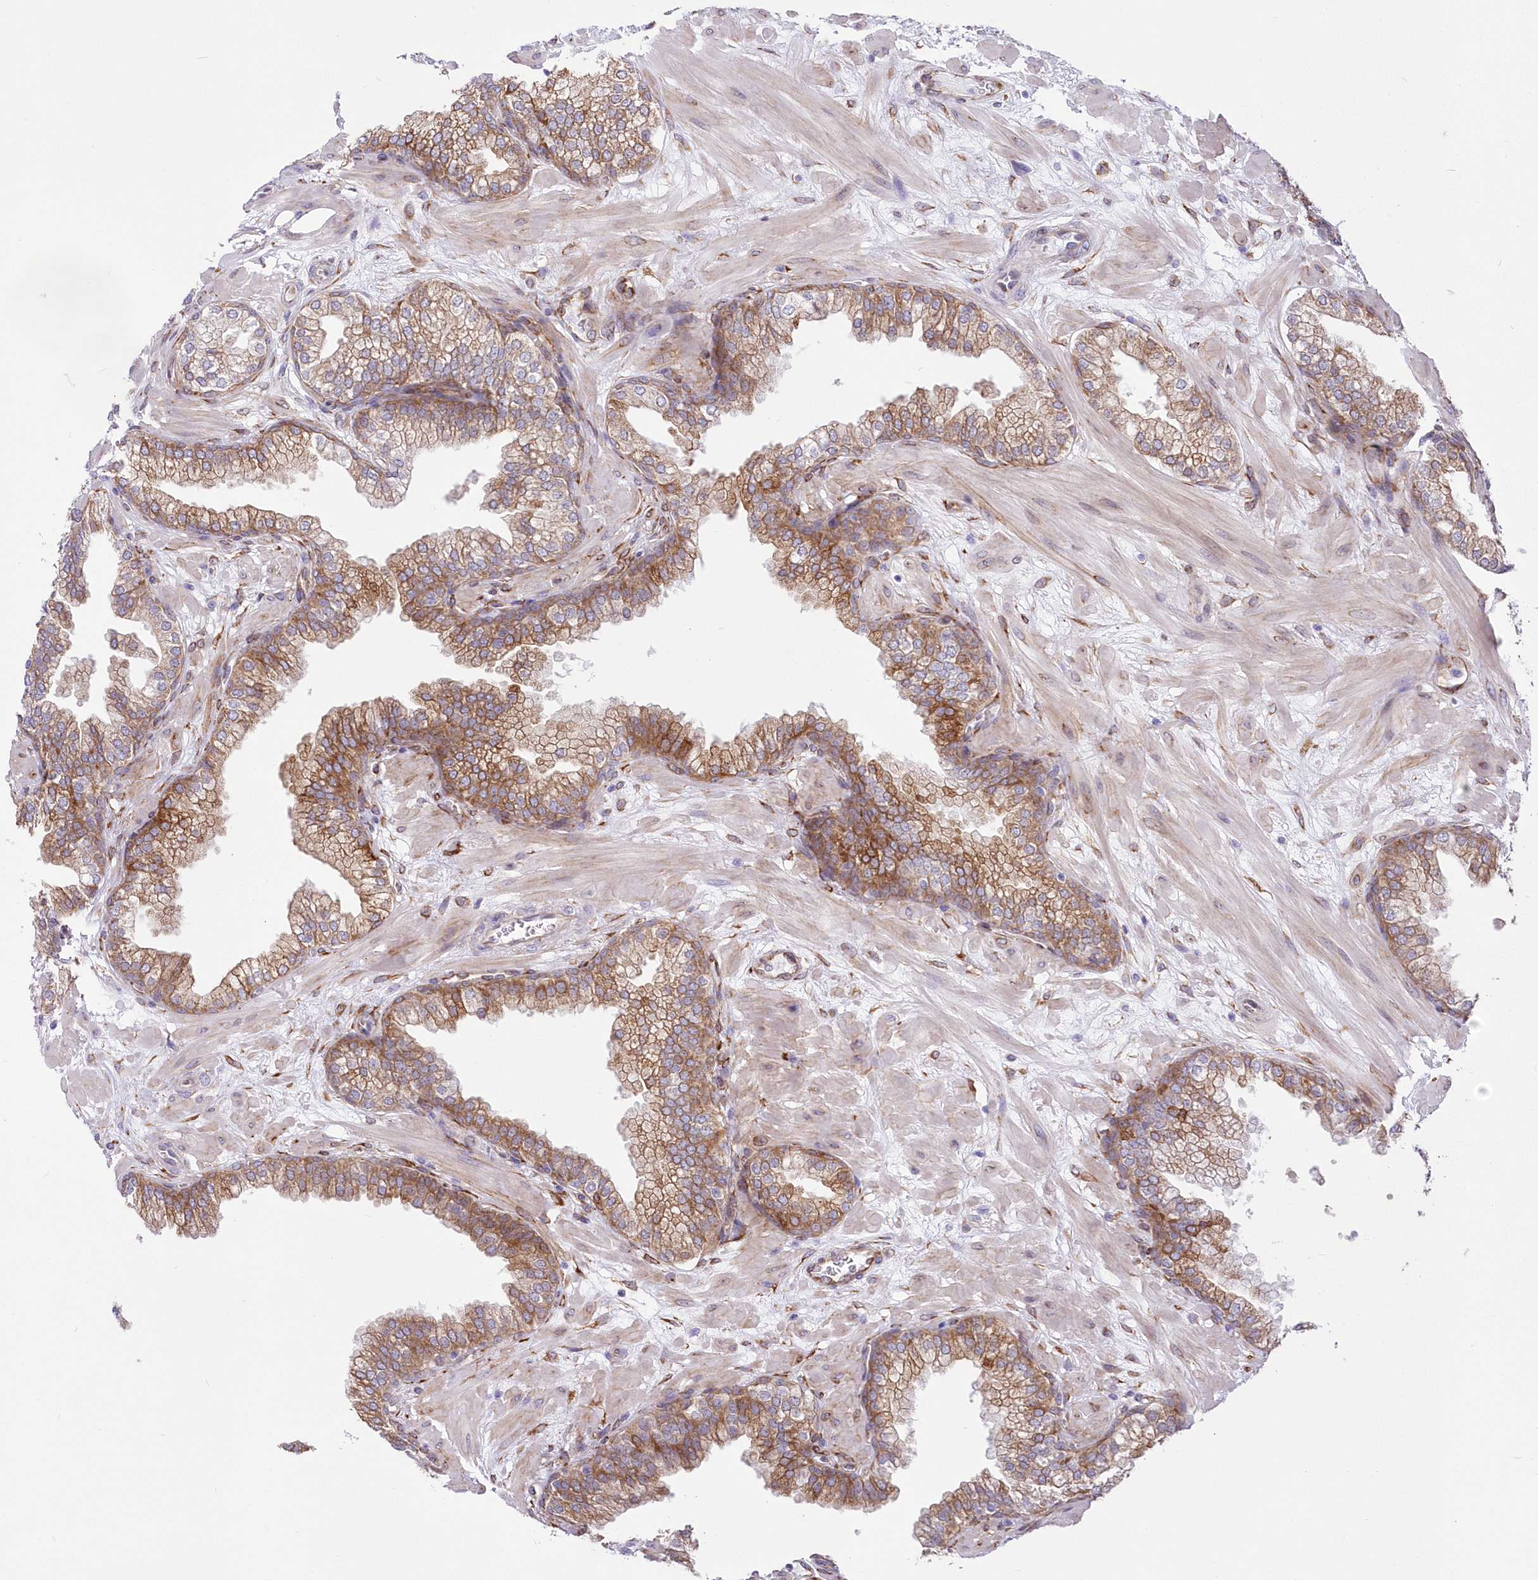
{"staining": {"intensity": "moderate", "quantity": ">75%", "location": "cytoplasmic/membranous"}, "tissue": "prostate", "cell_type": "Glandular cells", "image_type": "normal", "snomed": [{"axis": "morphology", "description": "Normal tissue, NOS"}, {"axis": "morphology", "description": "Urothelial carcinoma, Low grade"}, {"axis": "topography", "description": "Urinary bladder"}, {"axis": "topography", "description": "Prostate"}], "caption": "Immunohistochemical staining of unremarkable human prostate demonstrates >75% levels of moderate cytoplasmic/membranous protein staining in about >75% of glandular cells.", "gene": "YTHDC2", "patient": {"sex": "male", "age": 60}}